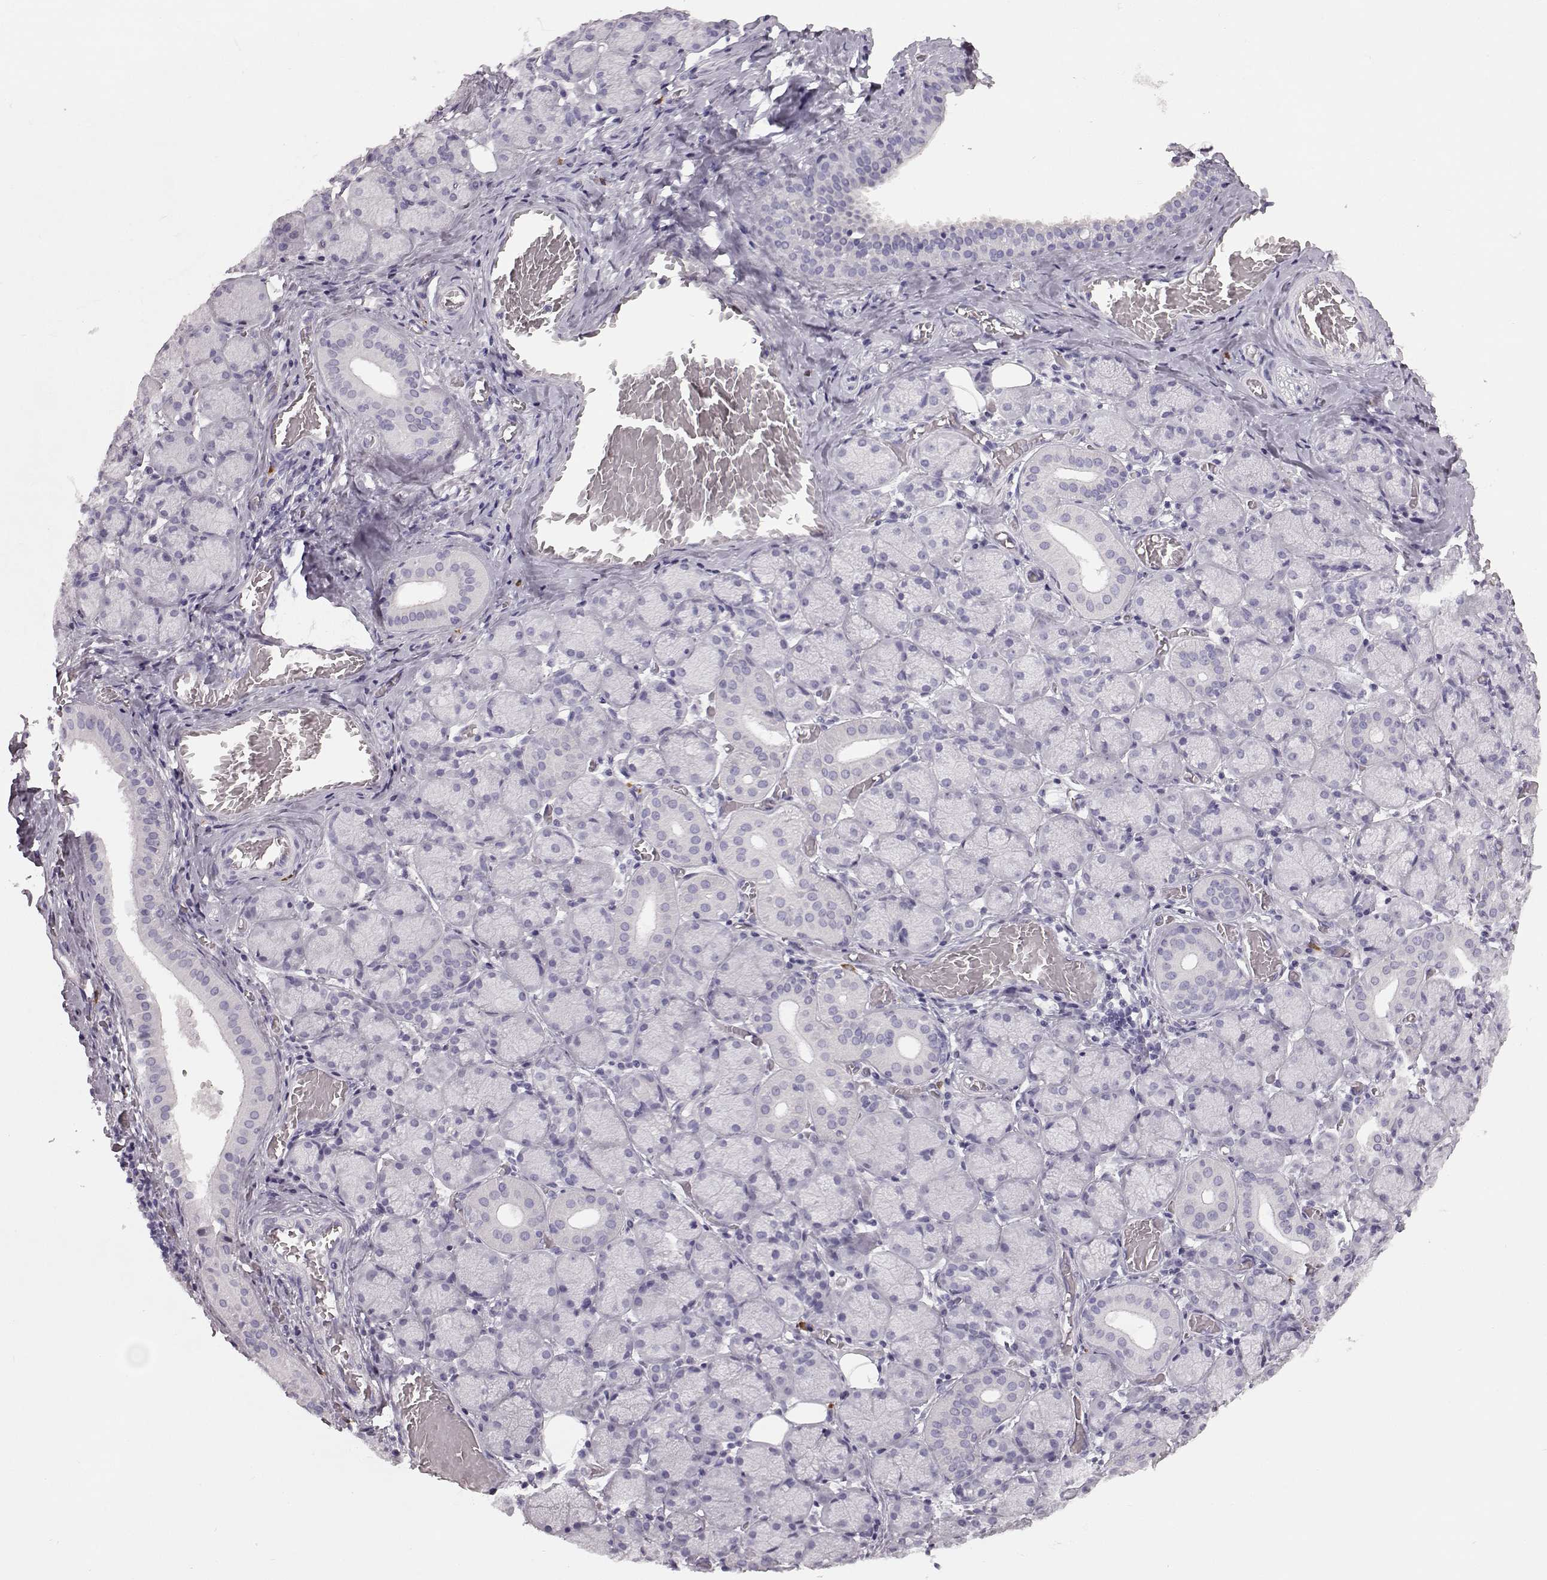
{"staining": {"intensity": "negative", "quantity": "none", "location": "none"}, "tissue": "salivary gland", "cell_type": "Glandular cells", "image_type": "normal", "snomed": [{"axis": "morphology", "description": "Normal tissue, NOS"}, {"axis": "topography", "description": "Salivary gland"}, {"axis": "topography", "description": "Peripheral nerve tissue"}], "caption": "Salivary gland was stained to show a protein in brown. There is no significant positivity in glandular cells. The staining is performed using DAB (3,3'-diaminobenzidine) brown chromogen with nuclei counter-stained in using hematoxylin.", "gene": "NPTXR", "patient": {"sex": "female", "age": 24}}